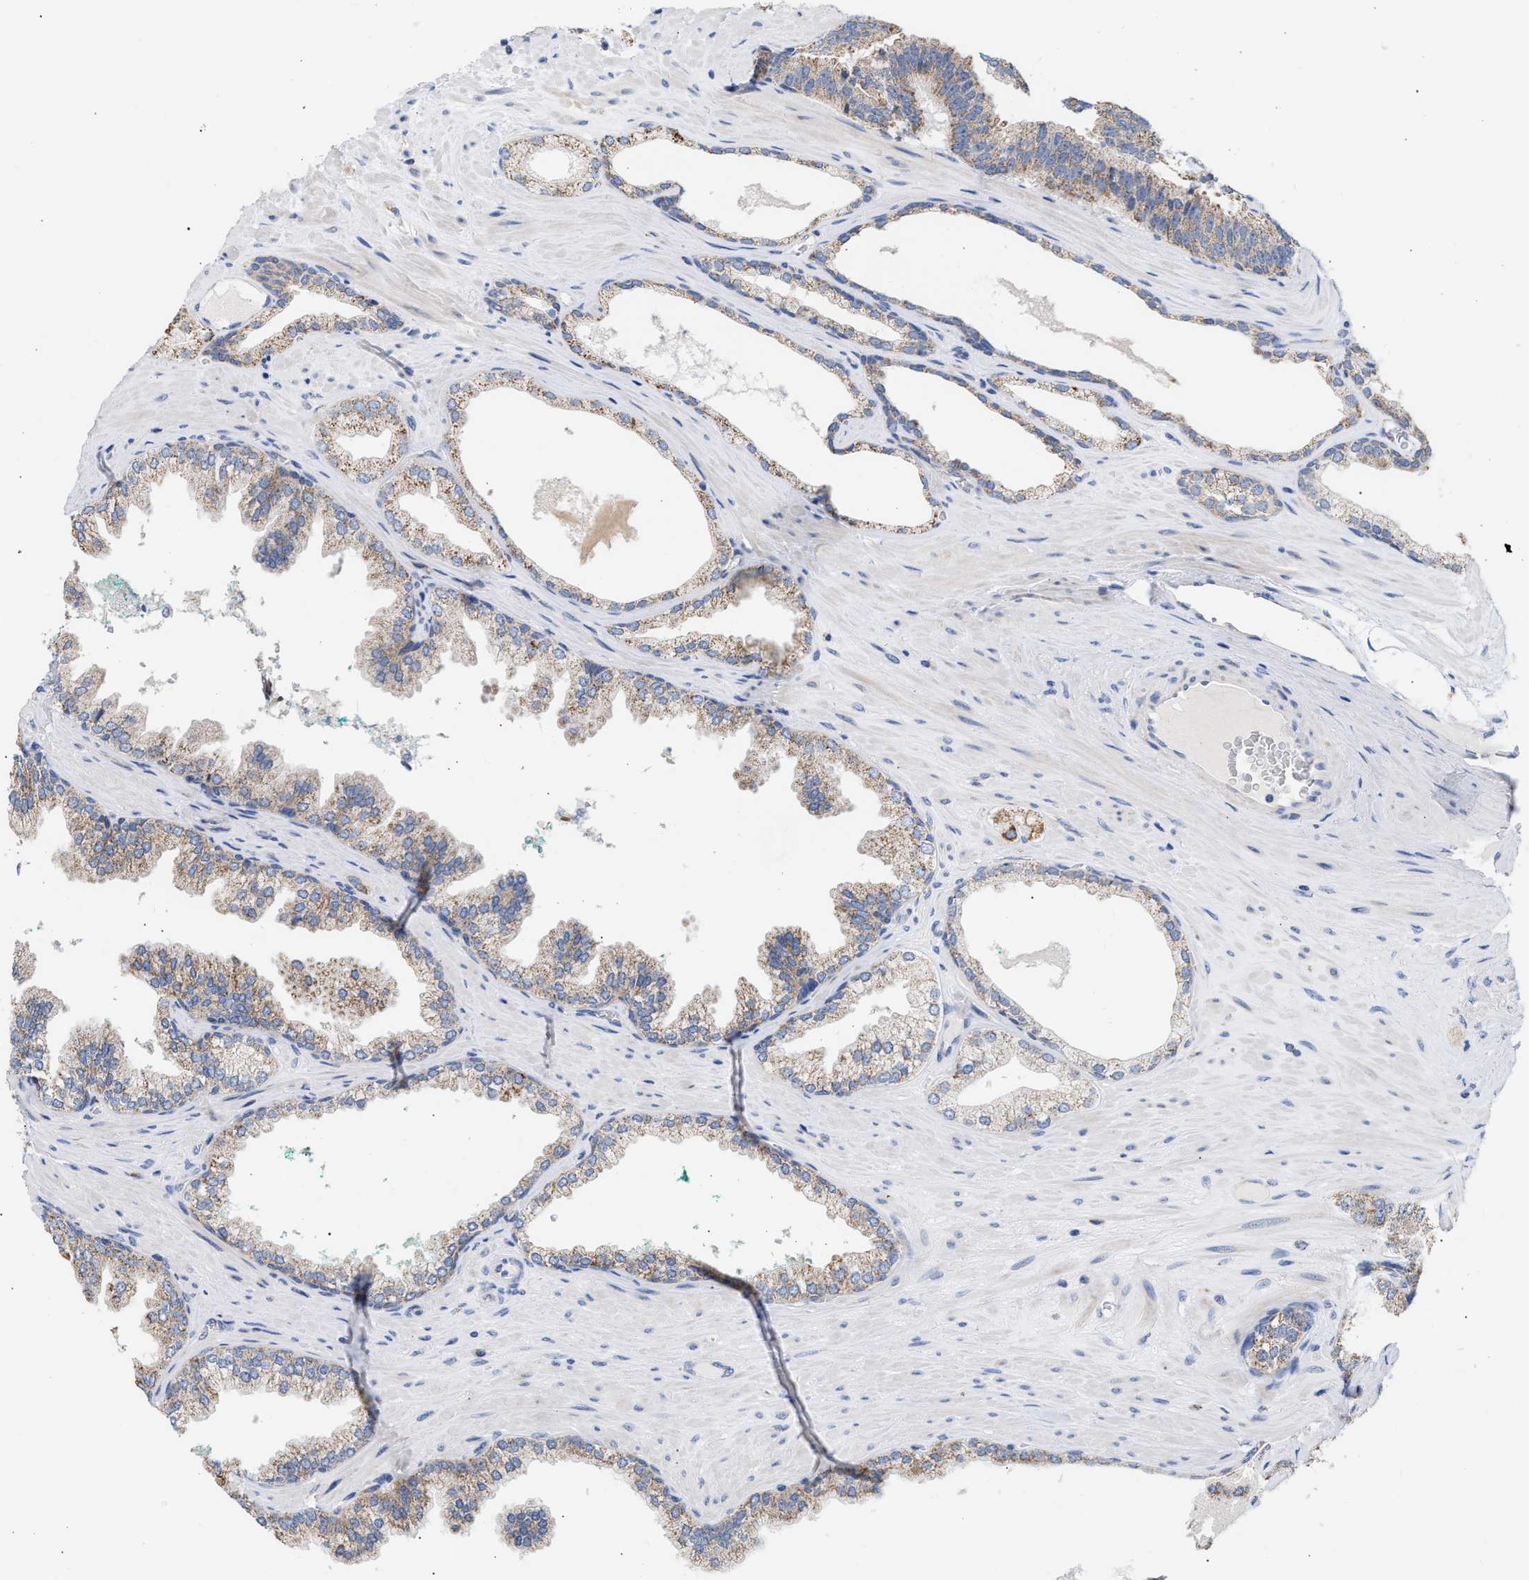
{"staining": {"intensity": "weak", "quantity": ">75%", "location": "cytoplasmic/membranous"}, "tissue": "prostate cancer", "cell_type": "Tumor cells", "image_type": "cancer", "snomed": [{"axis": "morphology", "description": "Adenocarcinoma, High grade"}, {"axis": "topography", "description": "Prostate"}], "caption": "About >75% of tumor cells in human prostate cancer display weak cytoplasmic/membranous protein staining as visualized by brown immunohistochemical staining.", "gene": "ACOT13", "patient": {"sex": "male", "age": 71}}